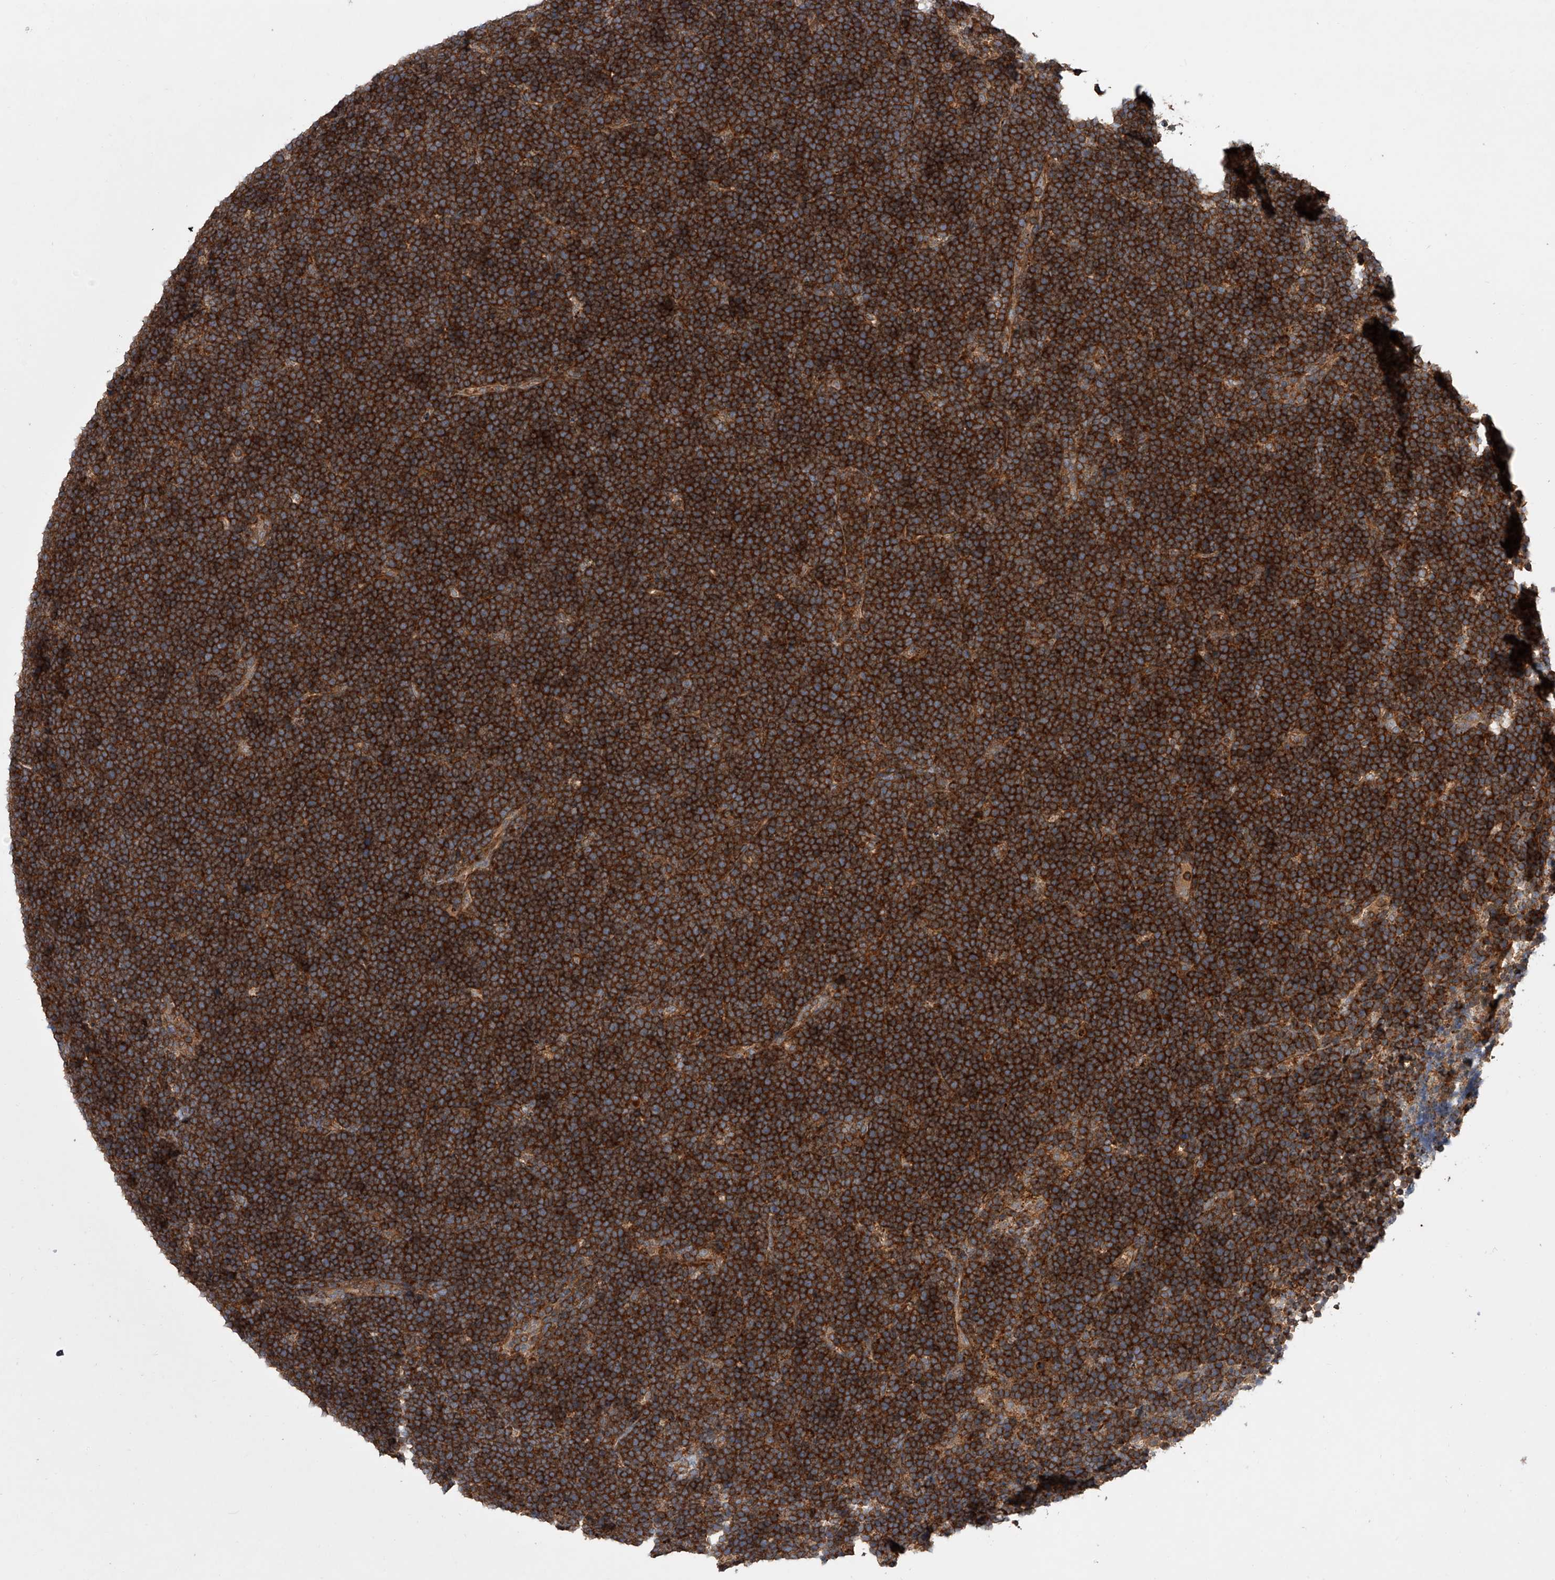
{"staining": {"intensity": "strong", "quantity": ">75%", "location": "cytoplasmic/membranous"}, "tissue": "lymphoma", "cell_type": "Tumor cells", "image_type": "cancer", "snomed": [{"axis": "morphology", "description": "Malignant lymphoma, non-Hodgkin's type, High grade"}, {"axis": "topography", "description": "Lymph node"}], "caption": "High-grade malignant lymphoma, non-Hodgkin's type tissue shows strong cytoplasmic/membranous staining in approximately >75% of tumor cells", "gene": "USP47", "patient": {"sex": "male", "age": 13}}